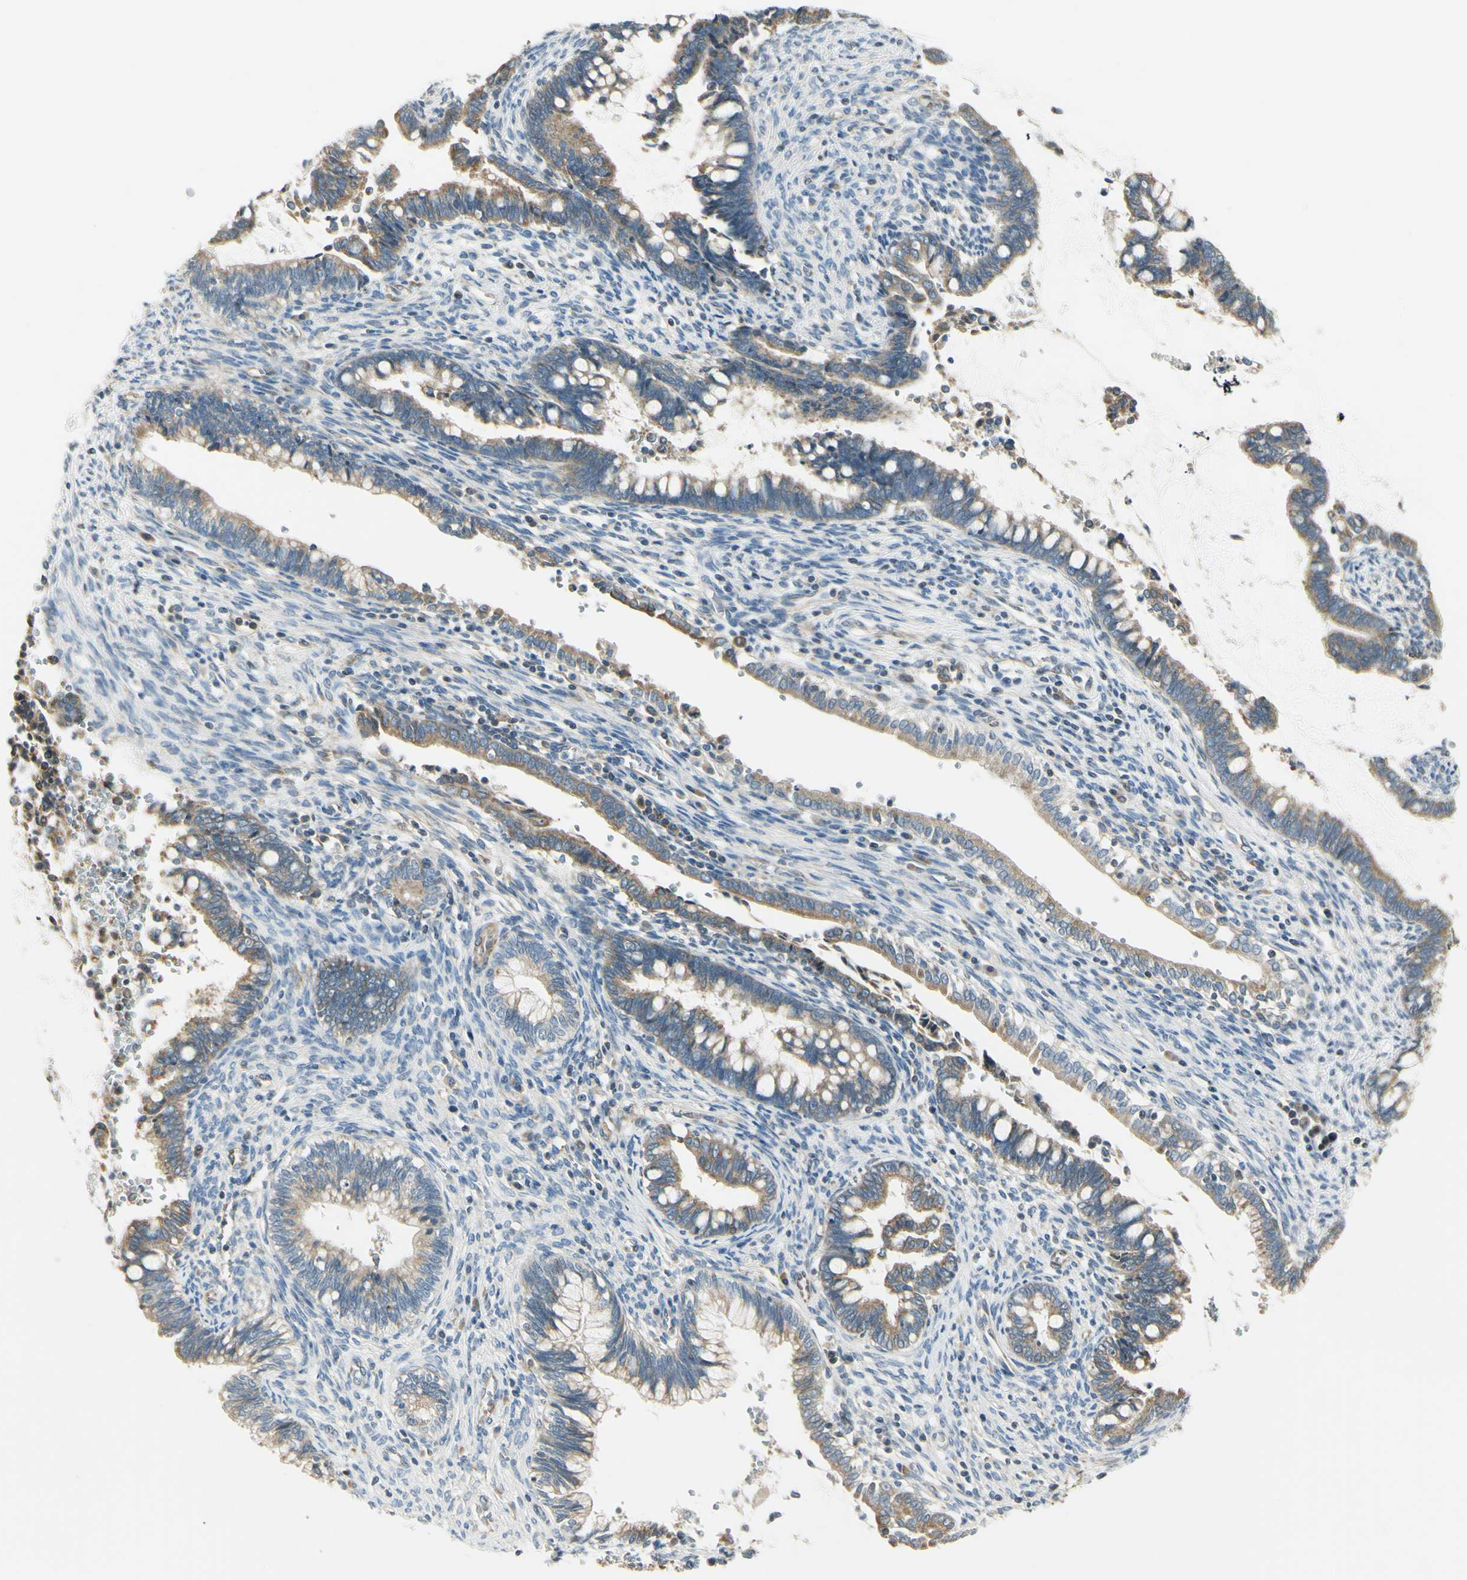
{"staining": {"intensity": "weak", "quantity": ">75%", "location": "cytoplasmic/membranous"}, "tissue": "cervical cancer", "cell_type": "Tumor cells", "image_type": "cancer", "snomed": [{"axis": "morphology", "description": "Adenocarcinoma, NOS"}, {"axis": "topography", "description": "Cervix"}], "caption": "A histopathology image showing weak cytoplasmic/membranous positivity in about >75% of tumor cells in cervical cancer (adenocarcinoma), as visualized by brown immunohistochemical staining.", "gene": "IGDCC4", "patient": {"sex": "female", "age": 44}}